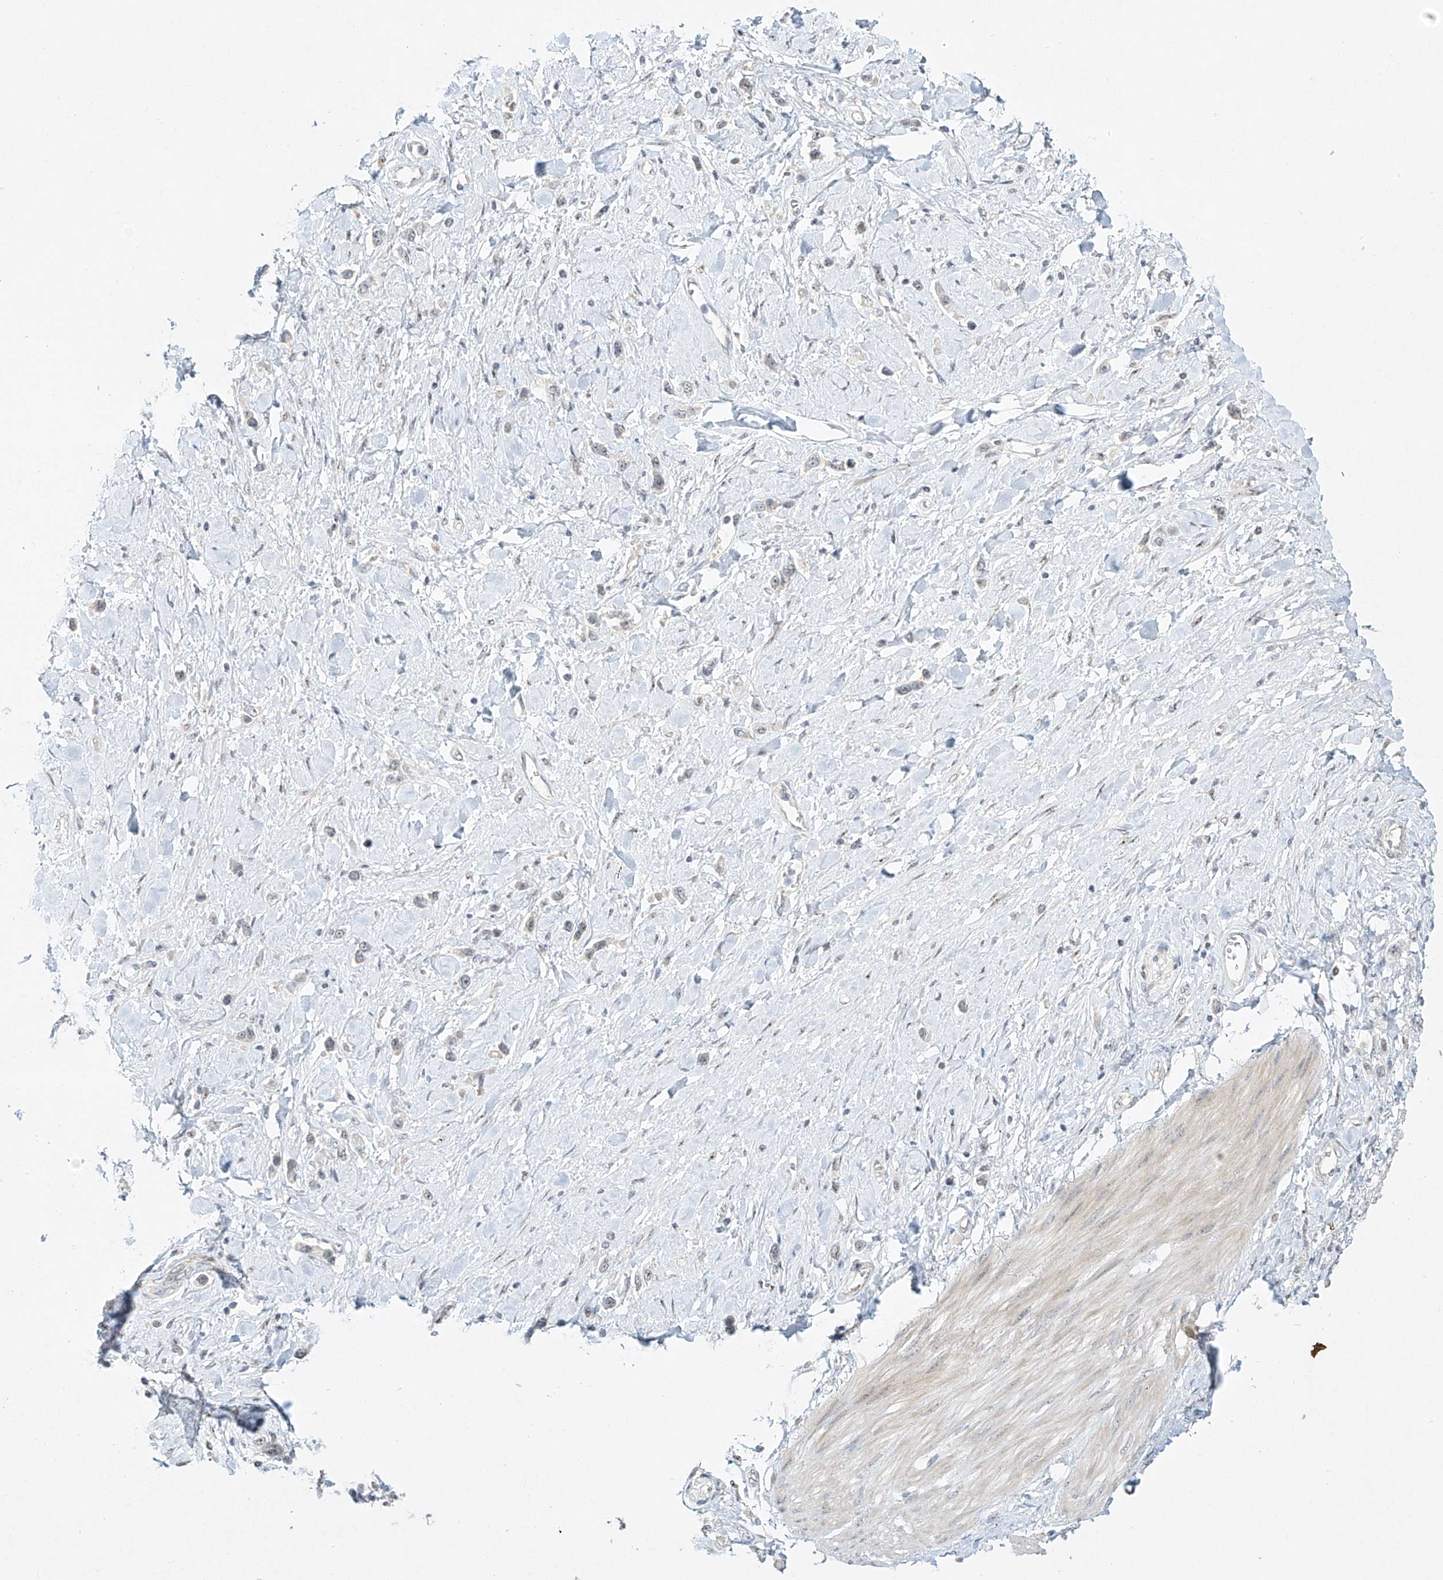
{"staining": {"intensity": "negative", "quantity": "none", "location": "none"}, "tissue": "stomach cancer", "cell_type": "Tumor cells", "image_type": "cancer", "snomed": [{"axis": "morphology", "description": "Normal tissue, NOS"}, {"axis": "morphology", "description": "Adenocarcinoma, NOS"}, {"axis": "topography", "description": "Stomach, upper"}, {"axis": "topography", "description": "Stomach"}], "caption": "Human stomach adenocarcinoma stained for a protein using IHC demonstrates no expression in tumor cells.", "gene": "TASP1", "patient": {"sex": "female", "age": 65}}